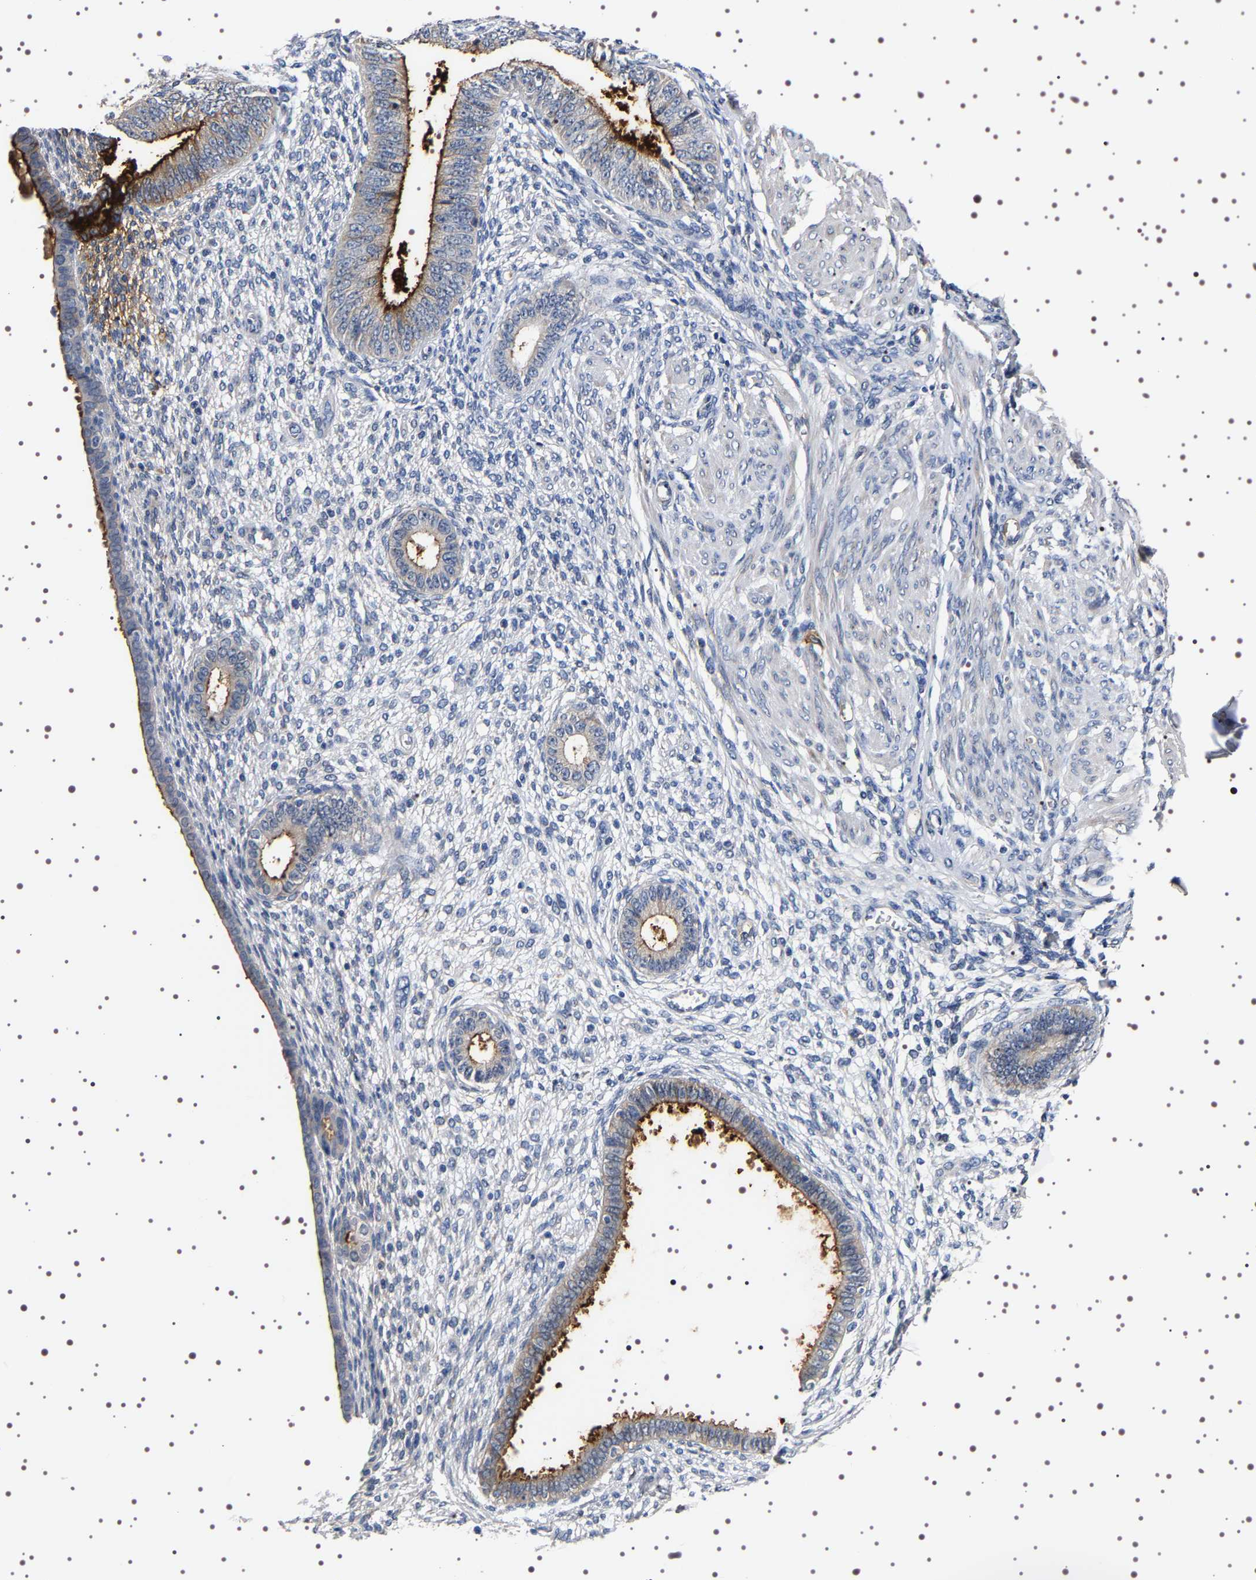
{"staining": {"intensity": "negative", "quantity": "none", "location": "none"}, "tissue": "endometrium", "cell_type": "Cells in endometrial stroma", "image_type": "normal", "snomed": [{"axis": "morphology", "description": "Normal tissue, NOS"}, {"axis": "topography", "description": "Endometrium"}], "caption": "High power microscopy histopathology image of an immunohistochemistry histopathology image of normal endometrium, revealing no significant expression in cells in endometrial stroma.", "gene": "ALPL", "patient": {"sex": "female", "age": 72}}